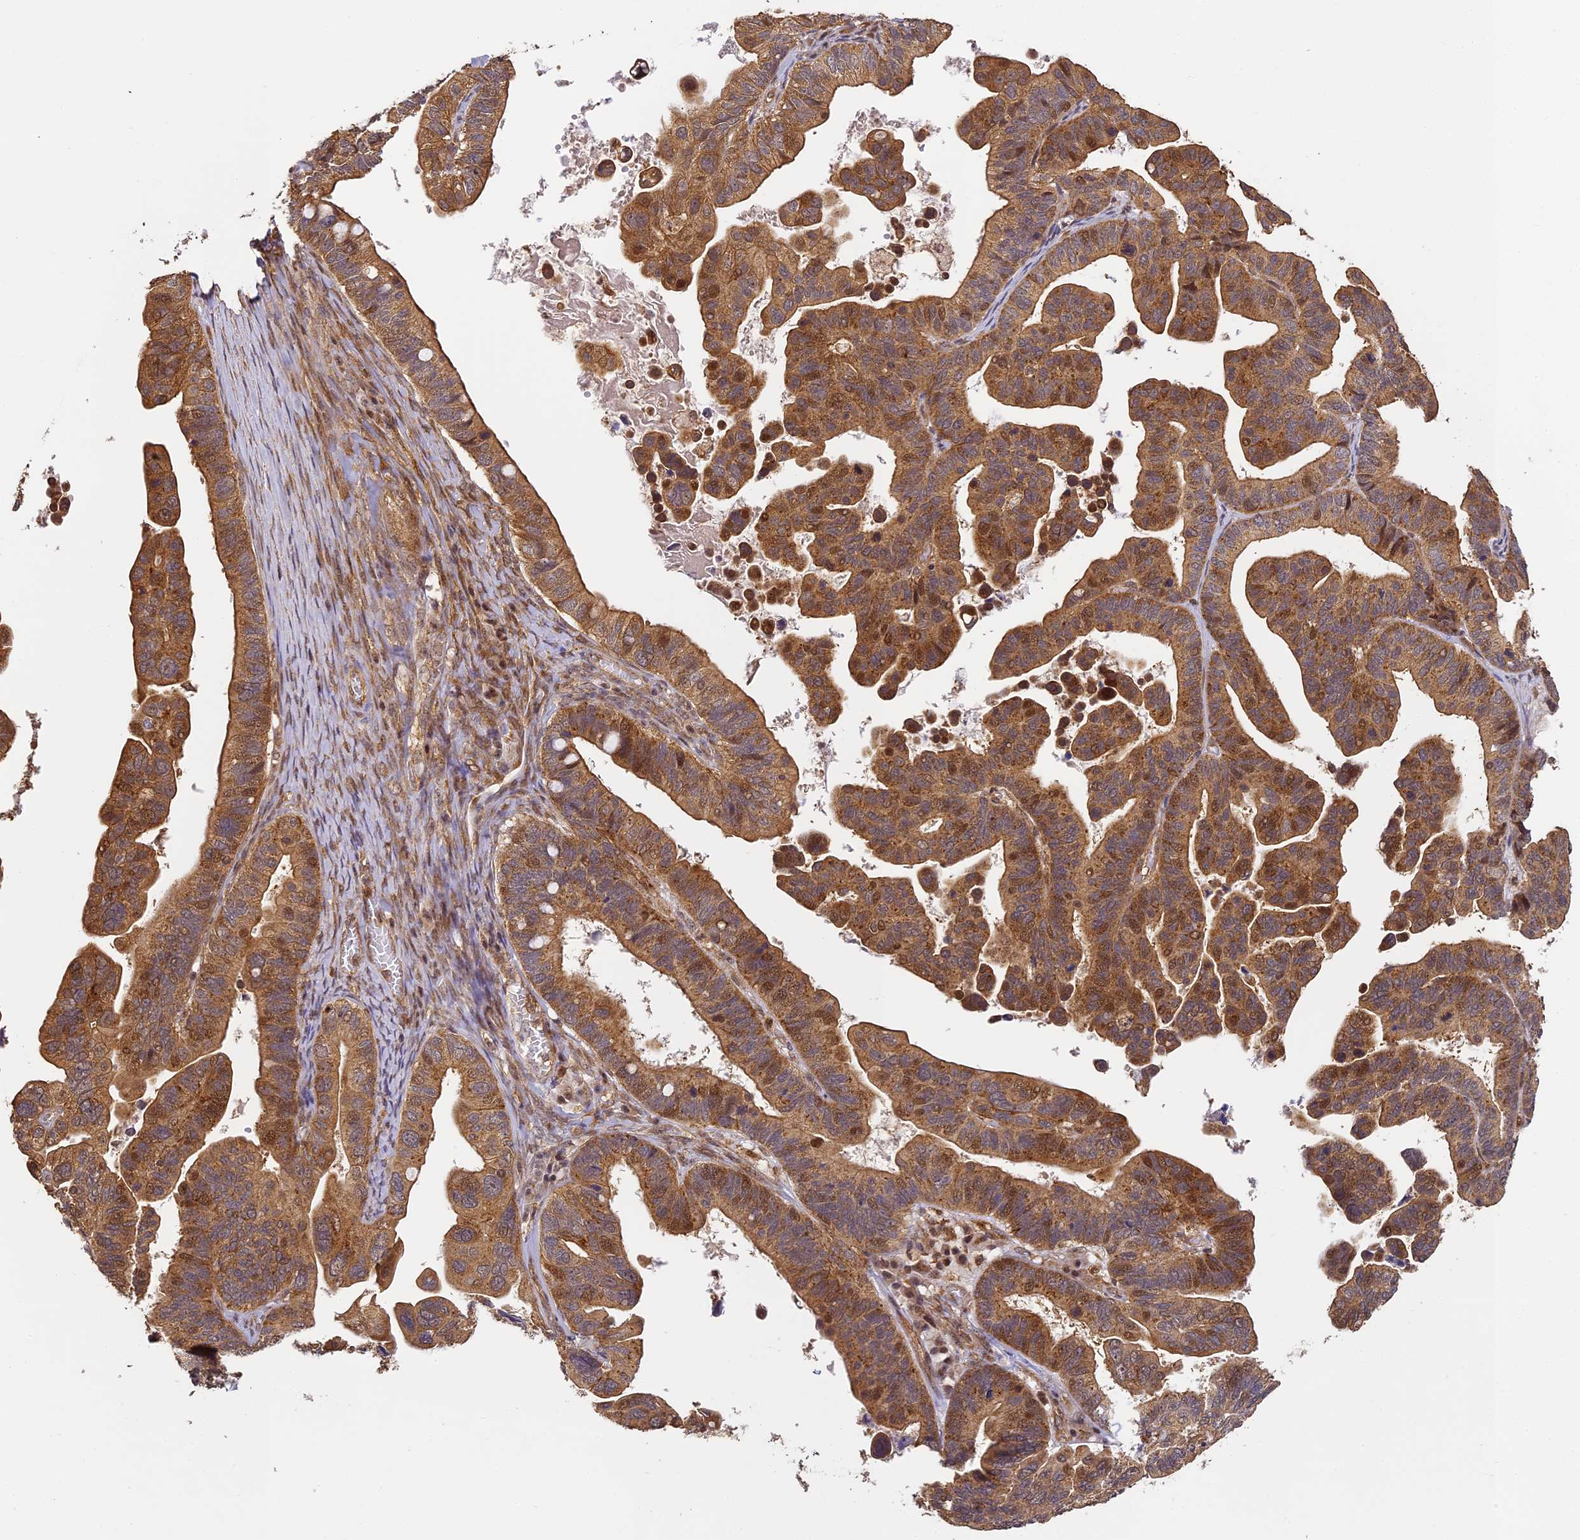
{"staining": {"intensity": "moderate", "quantity": ">75%", "location": "cytoplasmic/membranous,nuclear"}, "tissue": "ovarian cancer", "cell_type": "Tumor cells", "image_type": "cancer", "snomed": [{"axis": "morphology", "description": "Cystadenocarcinoma, serous, NOS"}, {"axis": "topography", "description": "Ovary"}], "caption": "A micrograph of human ovarian cancer stained for a protein shows moderate cytoplasmic/membranous and nuclear brown staining in tumor cells.", "gene": "ZNF443", "patient": {"sex": "female", "age": 56}}